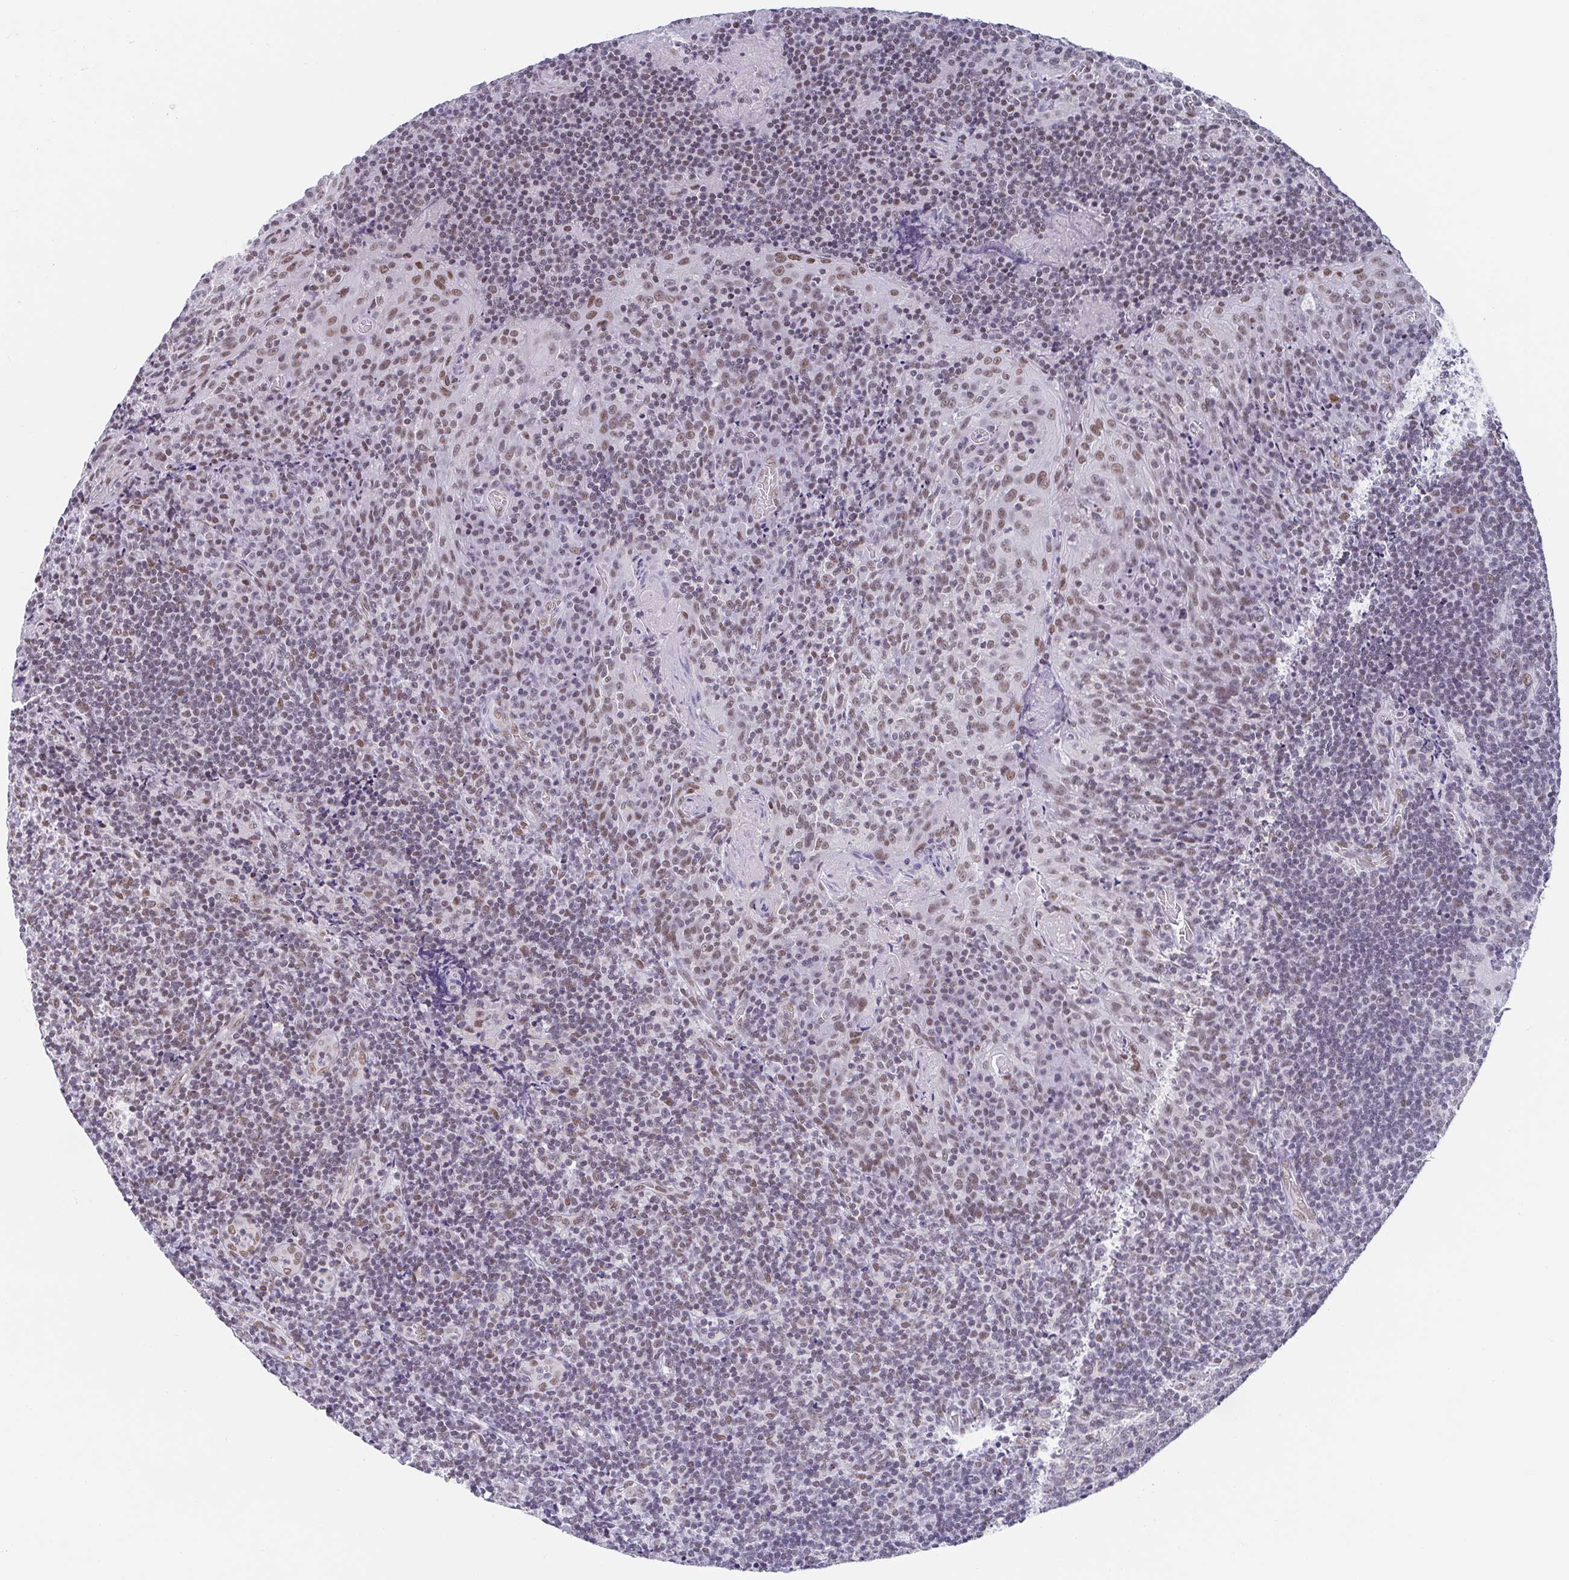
{"staining": {"intensity": "moderate", "quantity": "<25%", "location": "nuclear"}, "tissue": "tonsil", "cell_type": "Non-germinal center cells", "image_type": "normal", "snomed": [{"axis": "morphology", "description": "Normal tissue, NOS"}, {"axis": "topography", "description": "Tonsil"}], "caption": "This is a micrograph of IHC staining of benign tonsil, which shows moderate expression in the nuclear of non-germinal center cells.", "gene": "SLC7A10", "patient": {"sex": "male", "age": 17}}